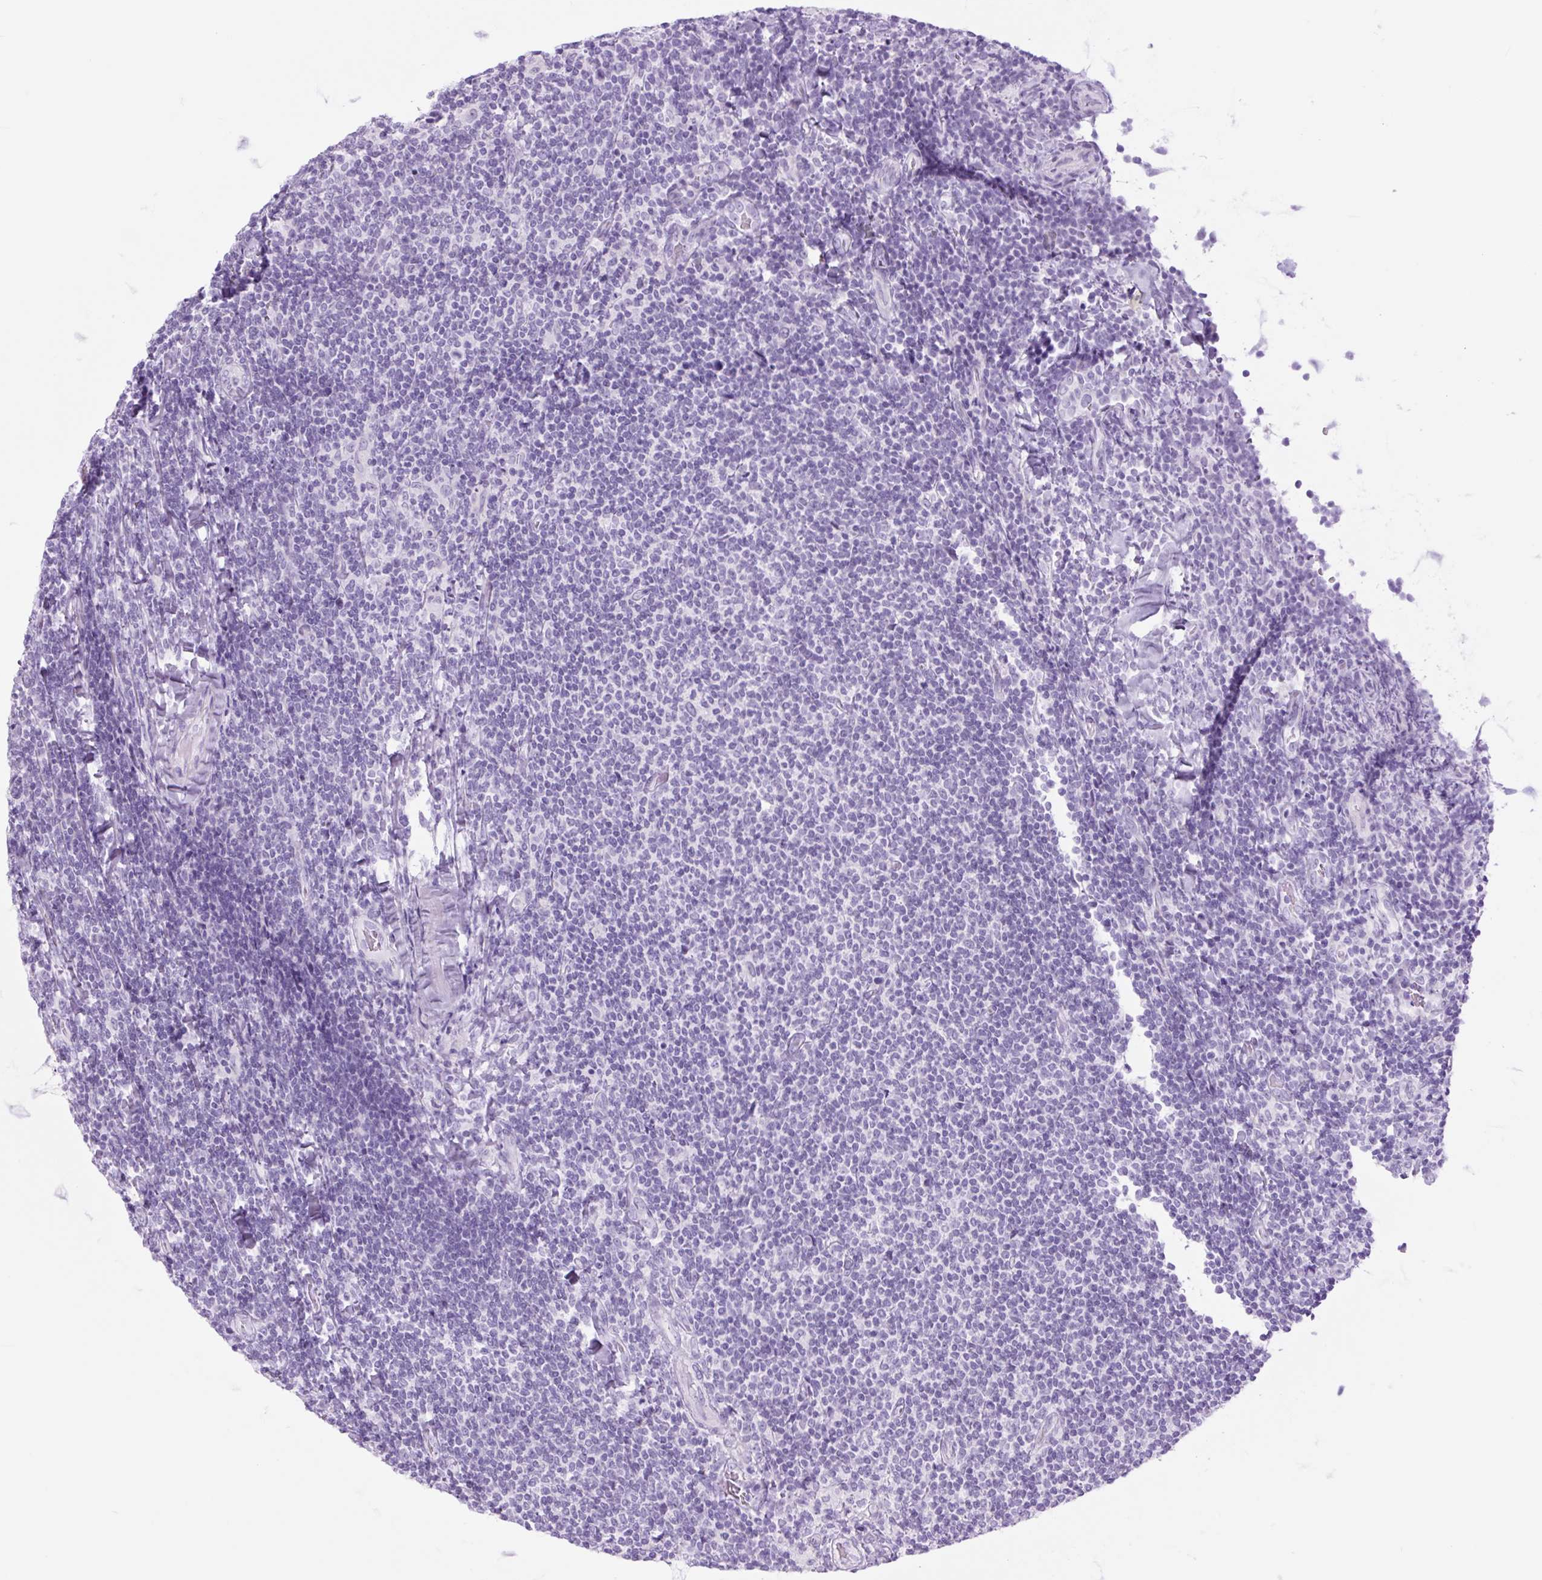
{"staining": {"intensity": "negative", "quantity": "none", "location": "none"}, "tissue": "lymphoma", "cell_type": "Tumor cells", "image_type": "cancer", "snomed": [{"axis": "morphology", "description": "Malignant lymphoma, non-Hodgkin's type, Low grade"}, {"axis": "topography", "description": "Lymph node"}], "caption": "This photomicrograph is of malignant lymphoma, non-Hodgkin's type (low-grade) stained with IHC to label a protein in brown with the nuclei are counter-stained blue. There is no staining in tumor cells.", "gene": "TFF2", "patient": {"sex": "male", "age": 52}}